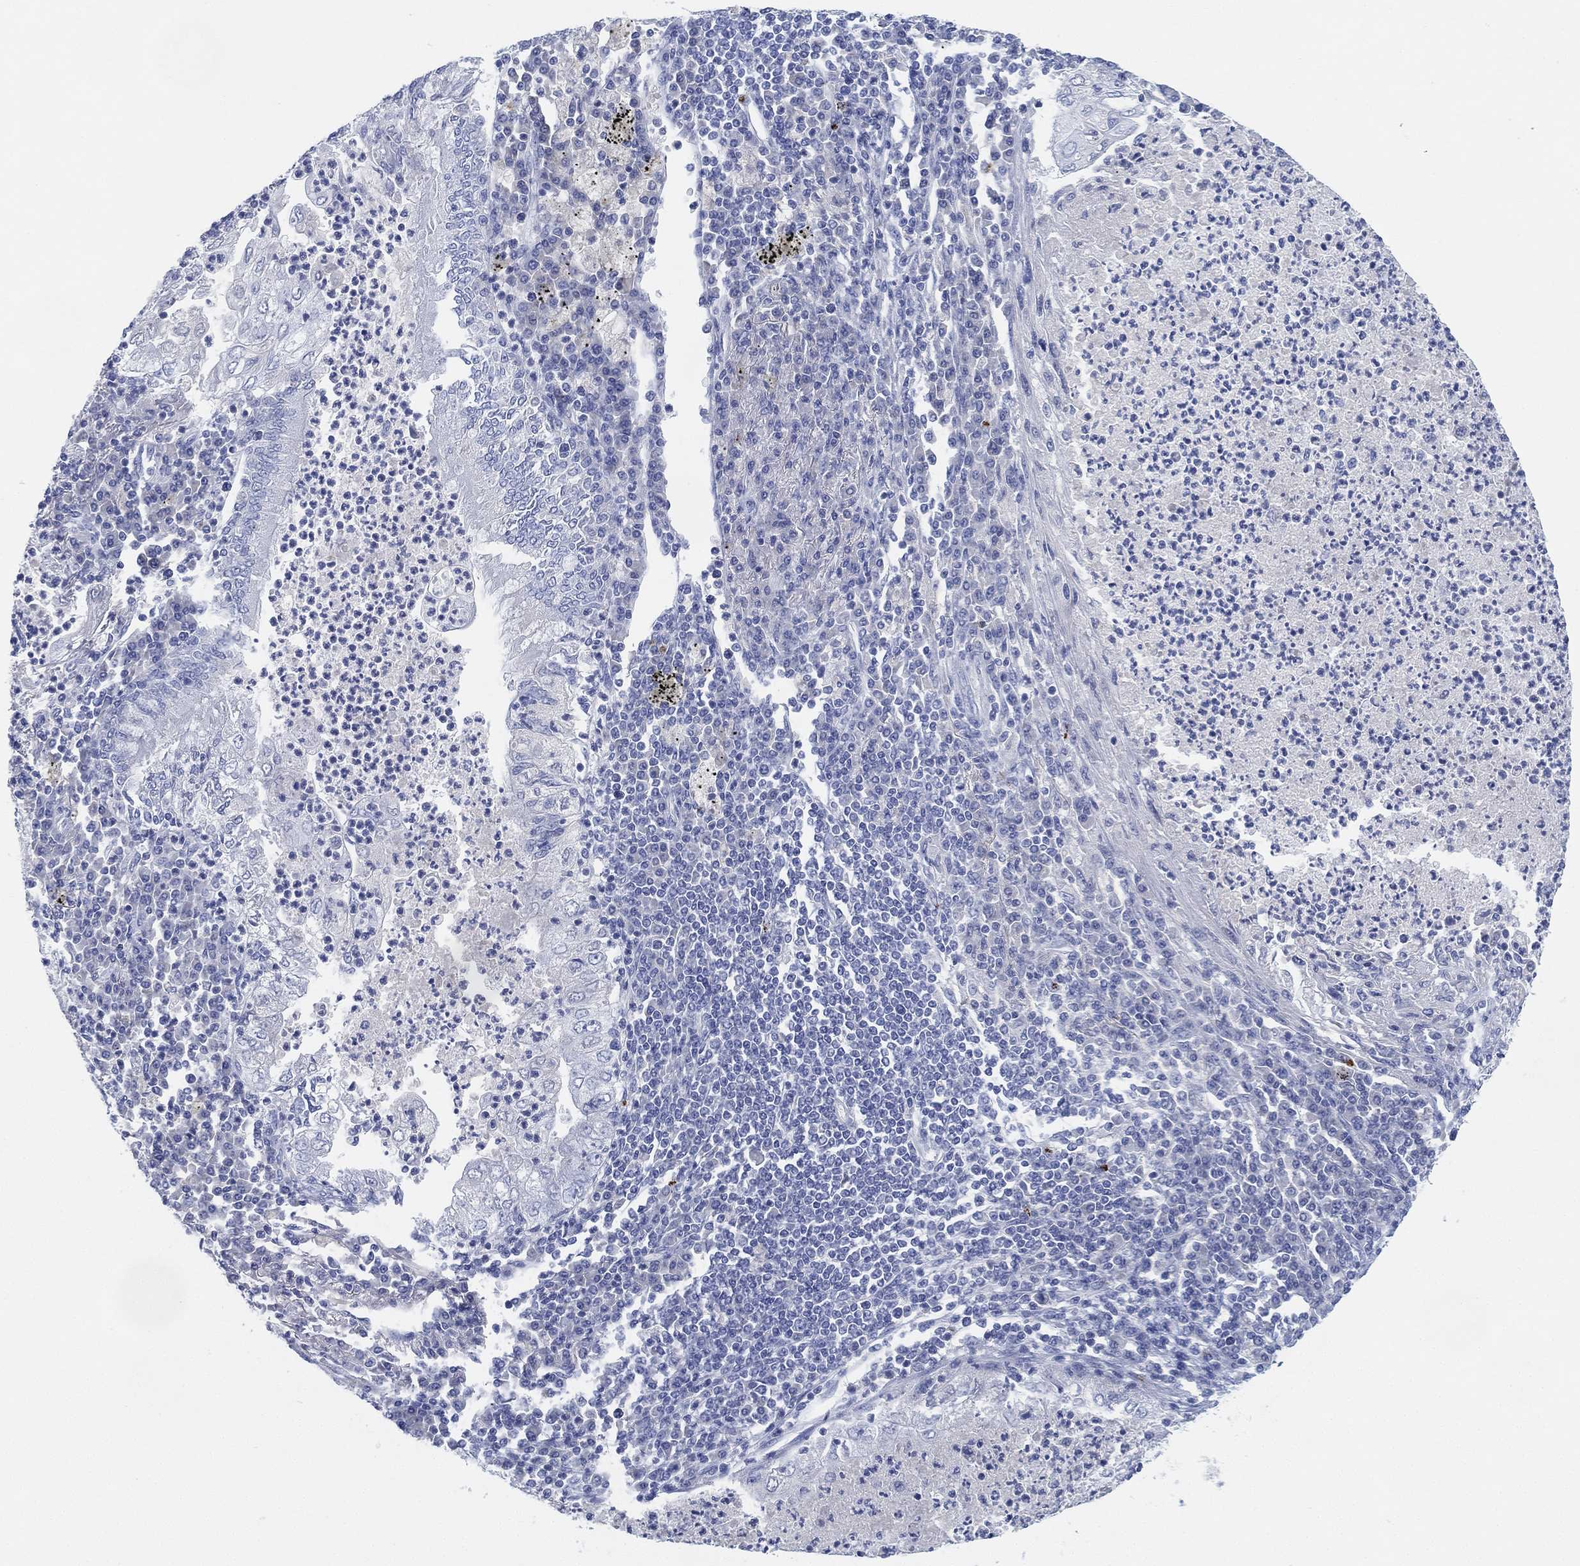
{"staining": {"intensity": "negative", "quantity": "none", "location": "none"}, "tissue": "lung cancer", "cell_type": "Tumor cells", "image_type": "cancer", "snomed": [{"axis": "morphology", "description": "Adenocarcinoma, NOS"}, {"axis": "topography", "description": "Lung"}], "caption": "Human lung cancer (adenocarcinoma) stained for a protein using IHC displays no positivity in tumor cells.", "gene": "ADAD2", "patient": {"sex": "female", "age": 73}}